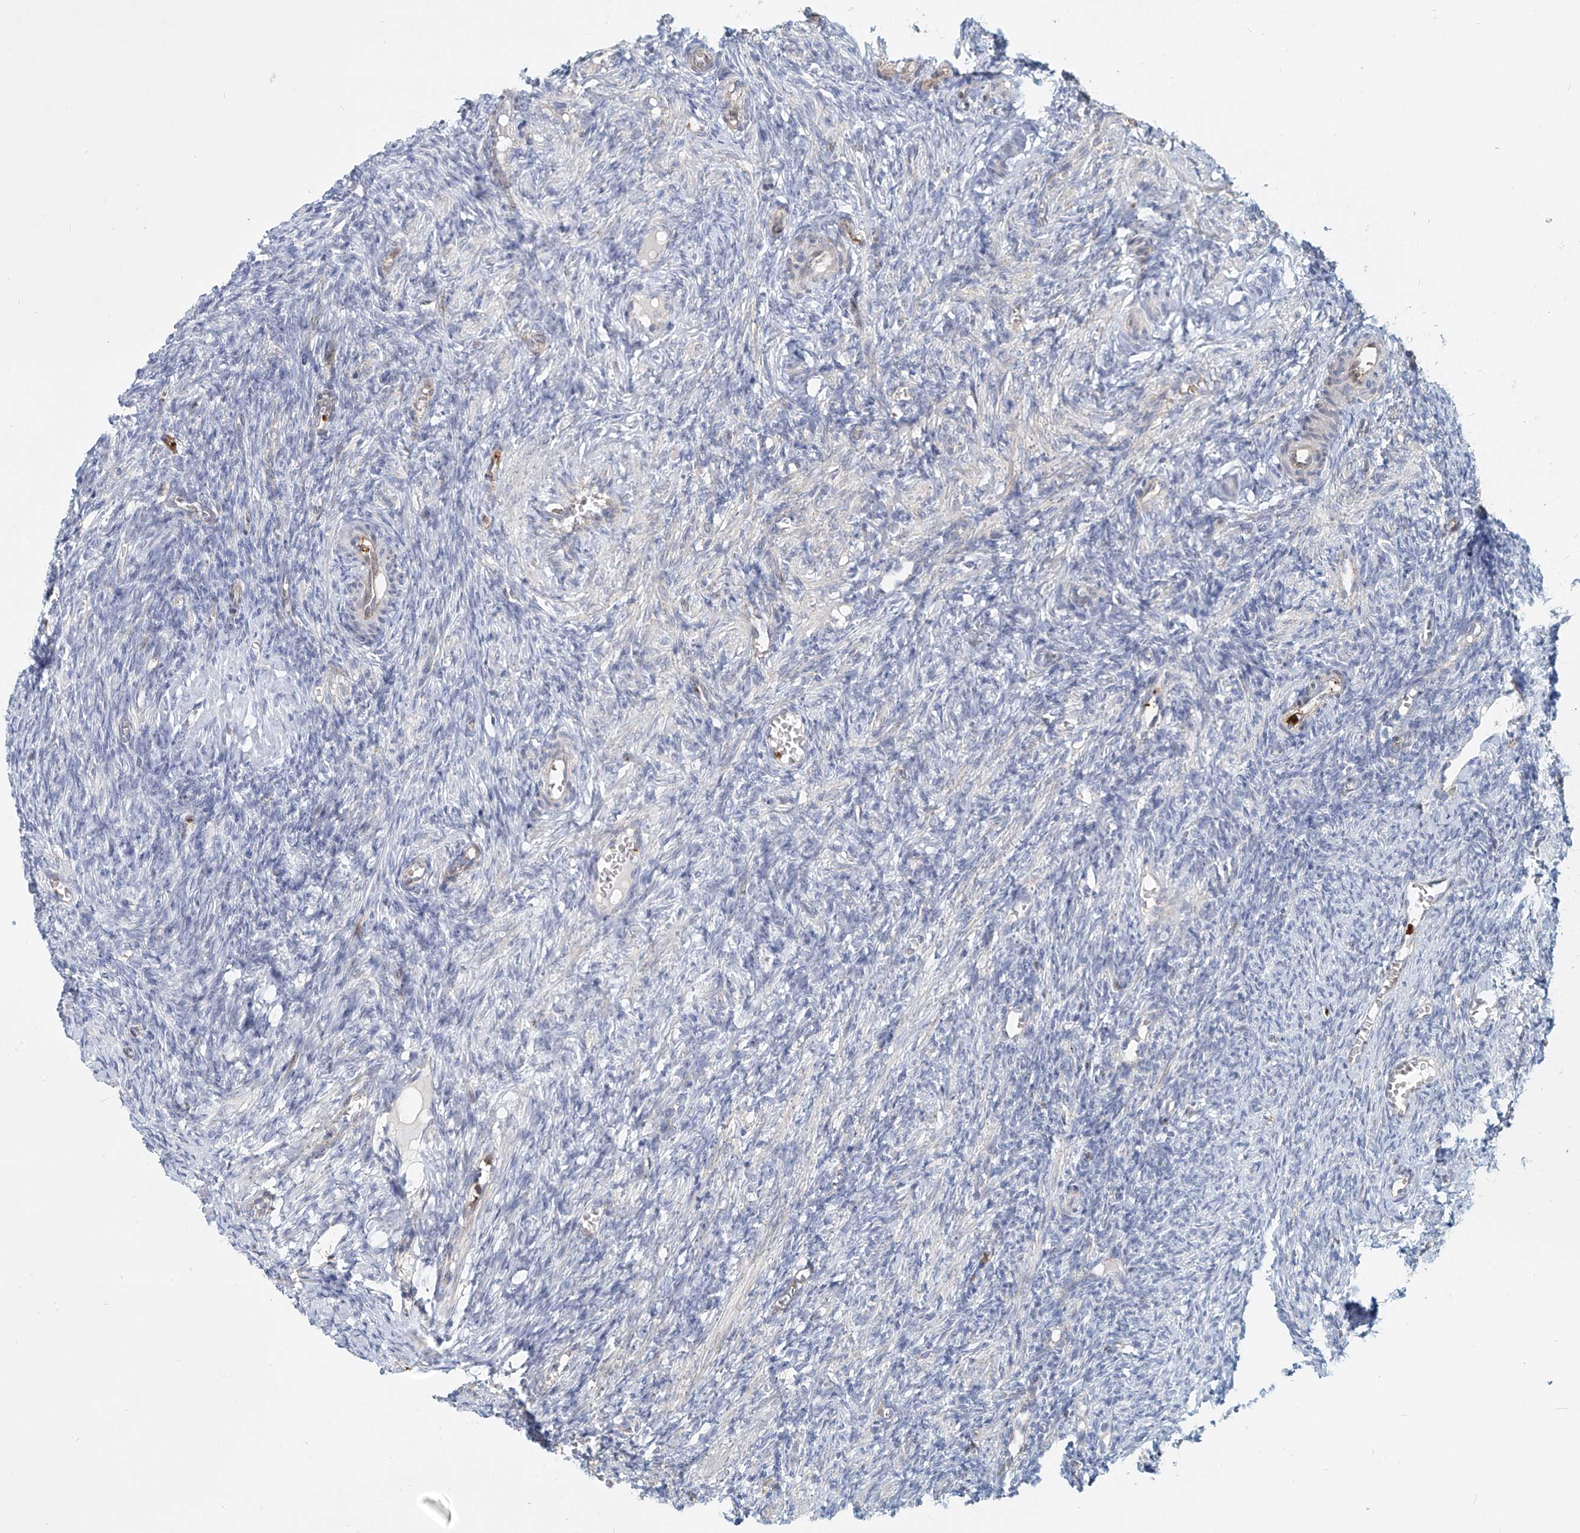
{"staining": {"intensity": "negative", "quantity": "none", "location": "none"}, "tissue": "ovary", "cell_type": "Ovarian stroma cells", "image_type": "normal", "snomed": [{"axis": "morphology", "description": "Normal tissue, NOS"}, {"axis": "topography", "description": "Ovary"}], "caption": "Immunohistochemistry of unremarkable human ovary displays no expression in ovarian stroma cells. (Immunohistochemistry, brightfield microscopy, high magnification).", "gene": "PTPRA", "patient": {"sex": "female", "age": 27}}